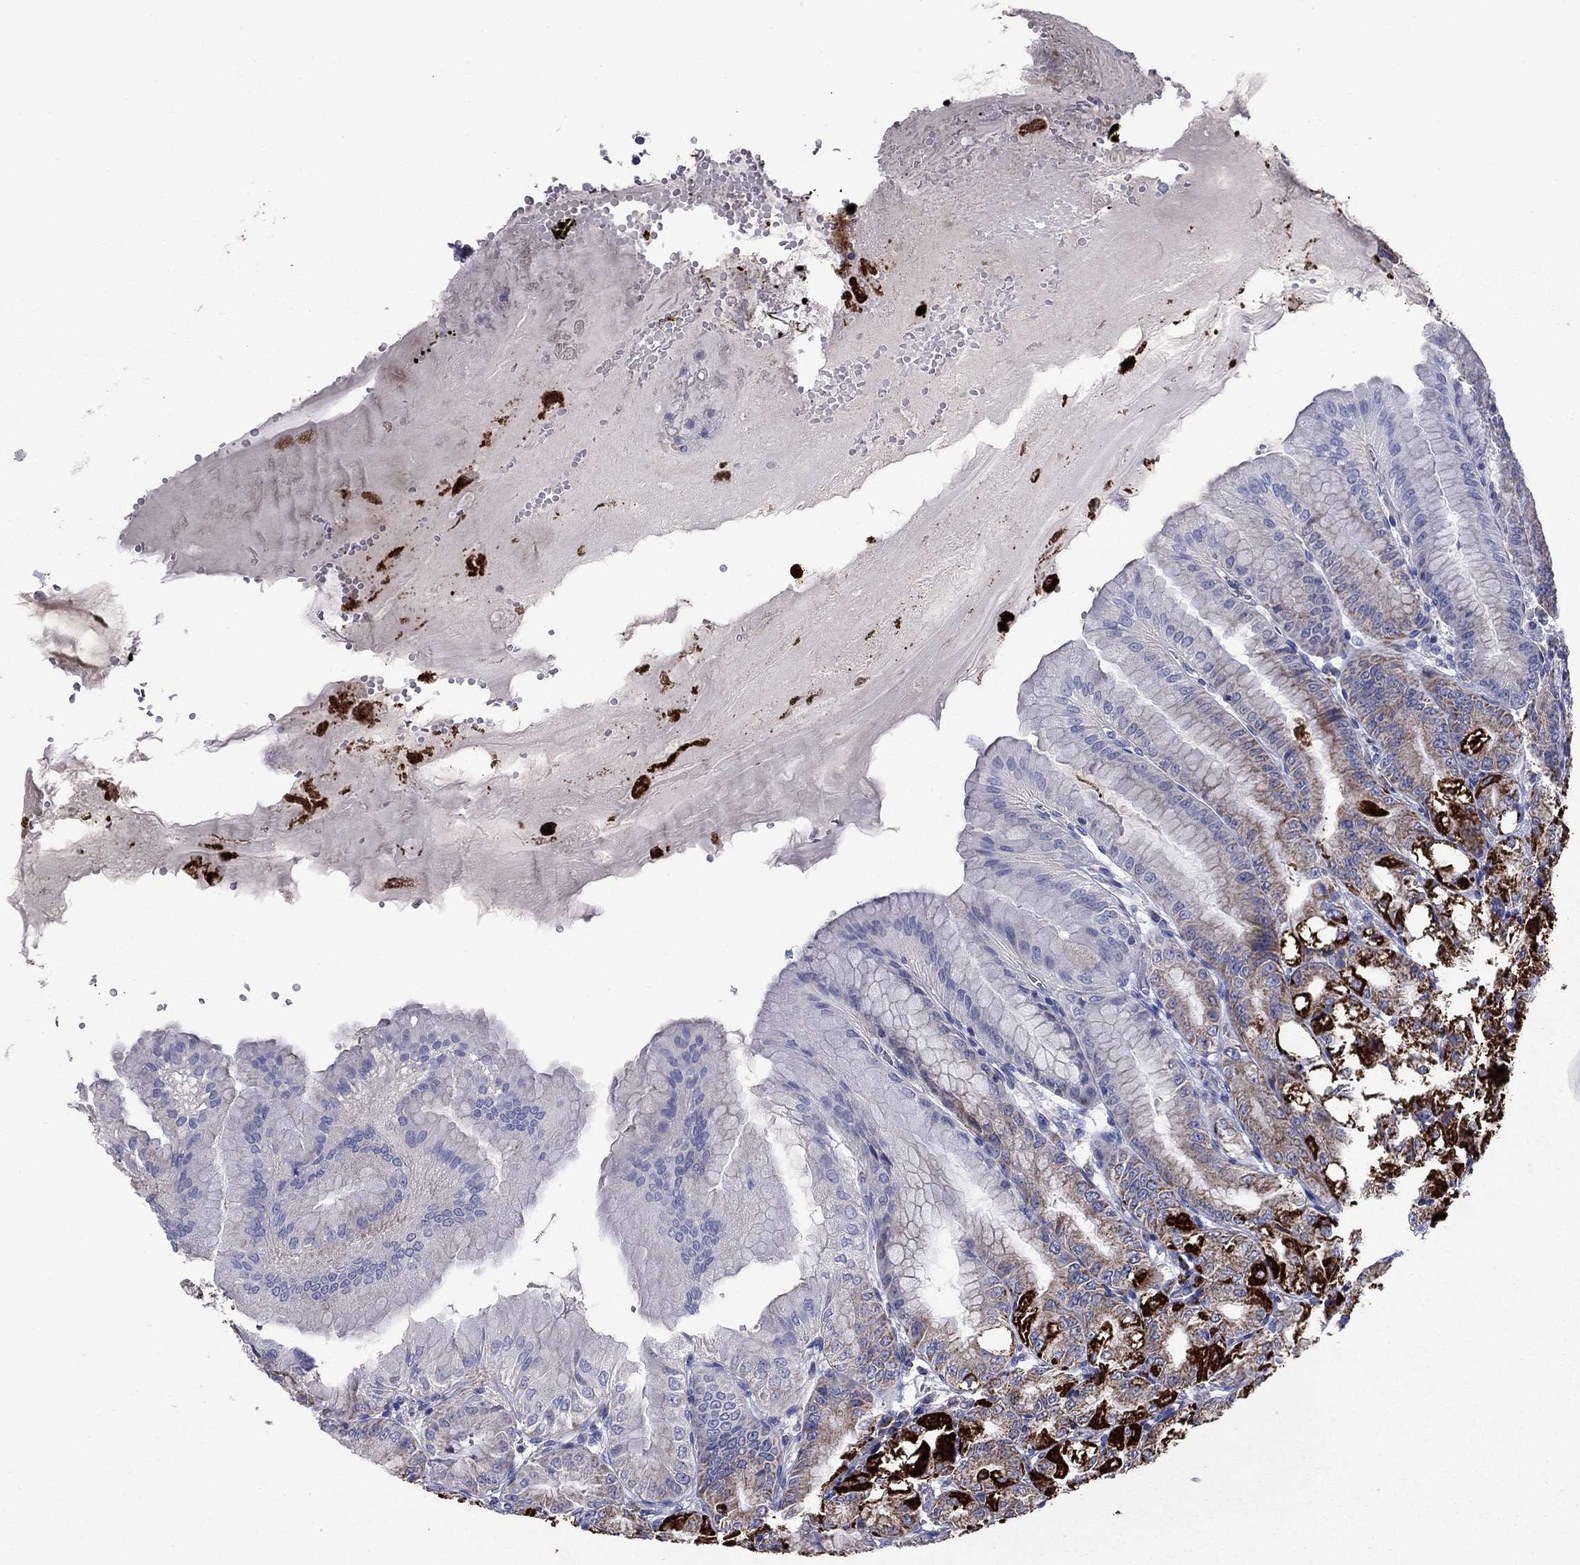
{"staining": {"intensity": "strong", "quantity": "25%-75%", "location": "cytoplasmic/membranous"}, "tissue": "stomach", "cell_type": "Glandular cells", "image_type": "normal", "snomed": [{"axis": "morphology", "description": "Normal tissue, NOS"}, {"axis": "topography", "description": "Stomach"}], "caption": "Immunohistochemistry staining of benign stomach, which shows high levels of strong cytoplasmic/membranous staining in approximately 25%-75% of glandular cells indicating strong cytoplasmic/membranous protein staining. The staining was performed using DAB (3,3'-diaminobenzidine) (brown) for protein detection and nuclei were counterstained in hematoxylin (blue).", "gene": "NDUFA4L2", "patient": {"sex": "male", "age": 71}}